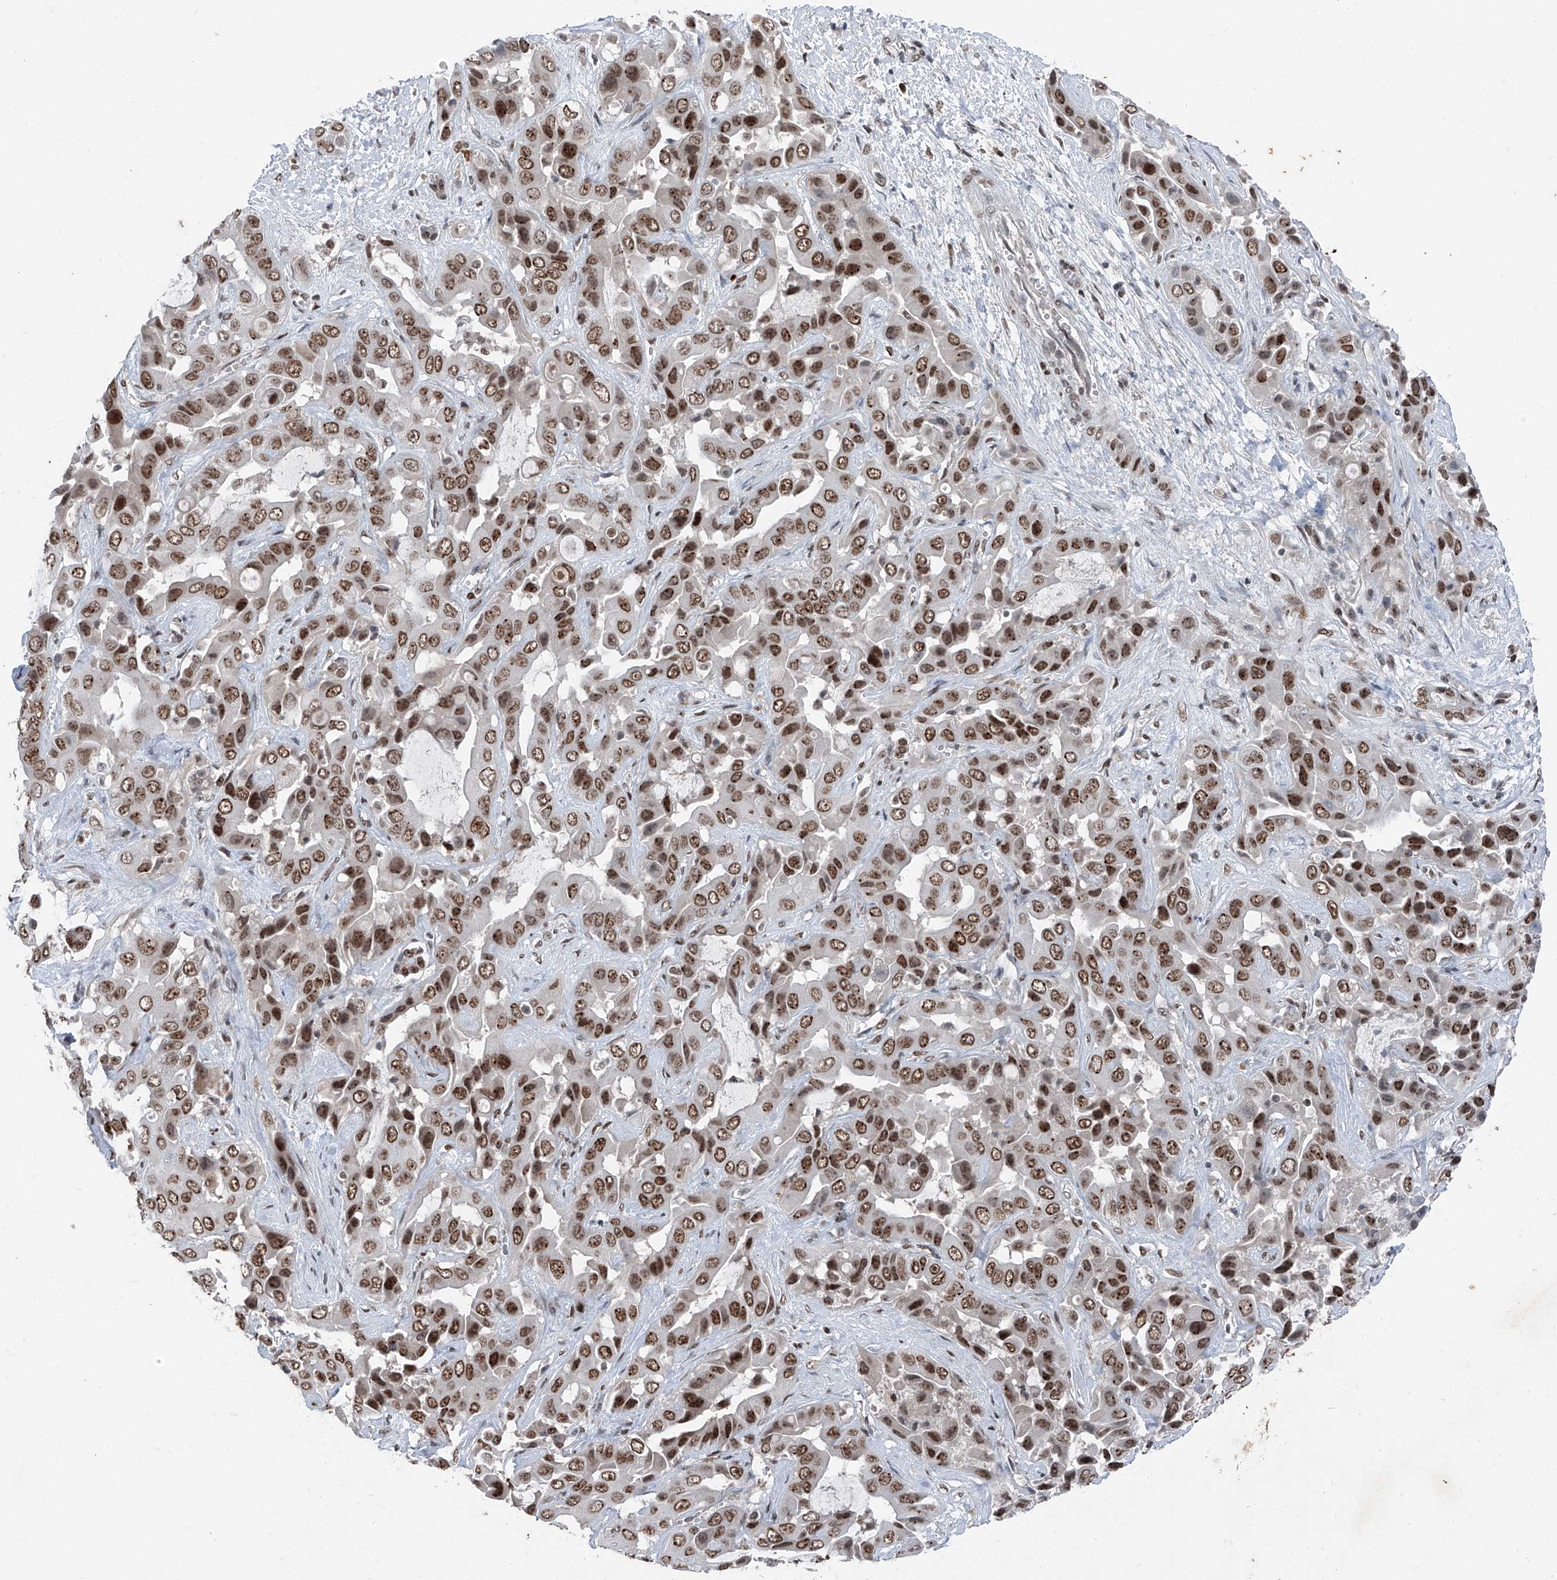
{"staining": {"intensity": "moderate", "quantity": ">75%", "location": "nuclear"}, "tissue": "liver cancer", "cell_type": "Tumor cells", "image_type": "cancer", "snomed": [{"axis": "morphology", "description": "Cholangiocarcinoma"}, {"axis": "topography", "description": "Liver"}], "caption": "This micrograph displays cholangiocarcinoma (liver) stained with immunohistochemistry (IHC) to label a protein in brown. The nuclear of tumor cells show moderate positivity for the protein. Nuclei are counter-stained blue.", "gene": "BMI1", "patient": {"sex": "female", "age": 52}}